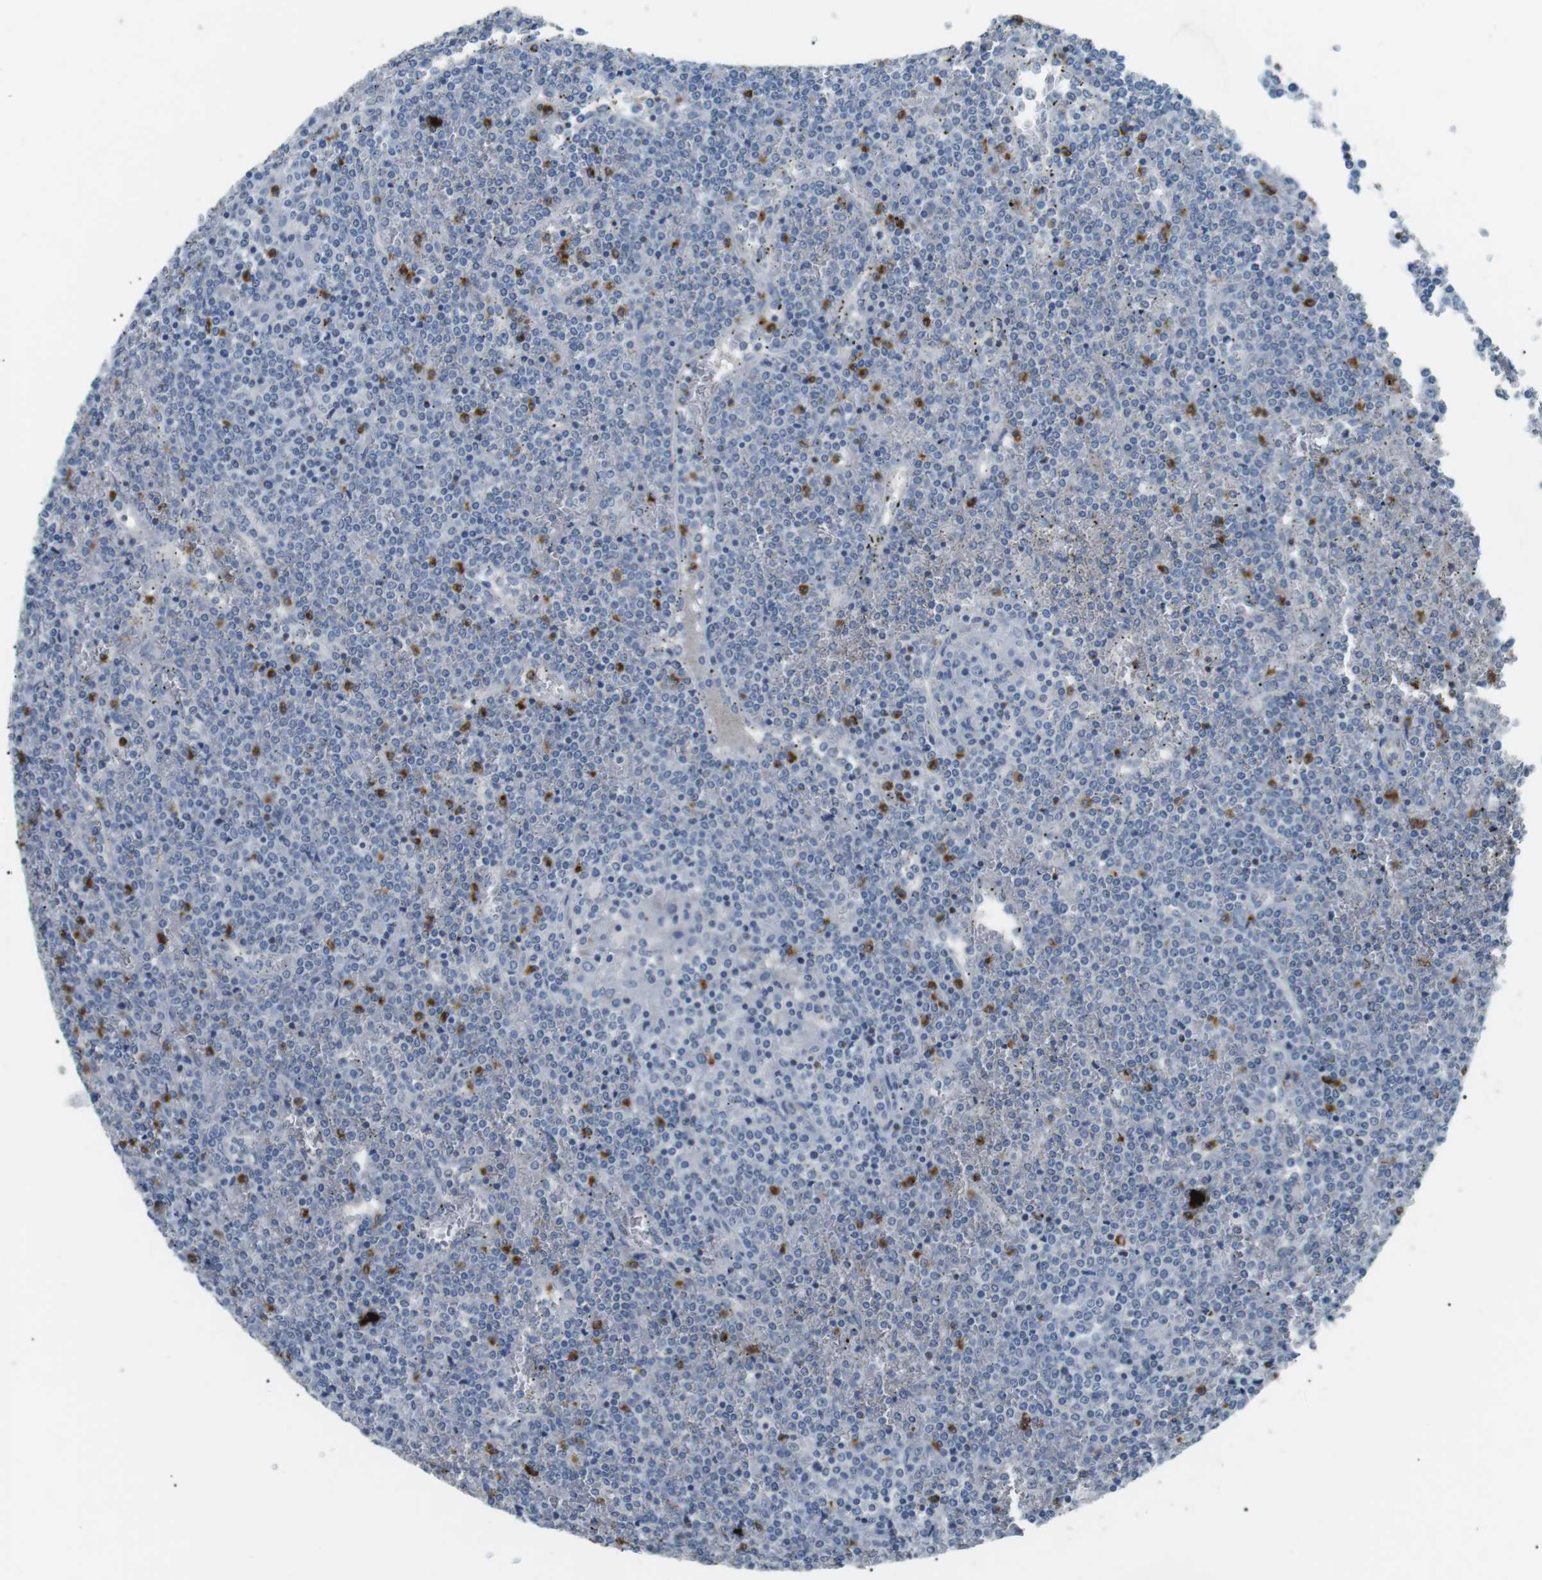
{"staining": {"intensity": "negative", "quantity": "none", "location": "none"}, "tissue": "lymphoma", "cell_type": "Tumor cells", "image_type": "cancer", "snomed": [{"axis": "morphology", "description": "Malignant lymphoma, non-Hodgkin's type, Low grade"}, {"axis": "topography", "description": "Spleen"}], "caption": "This is an IHC photomicrograph of human lymphoma. There is no staining in tumor cells.", "gene": "GZMM", "patient": {"sex": "female", "age": 19}}